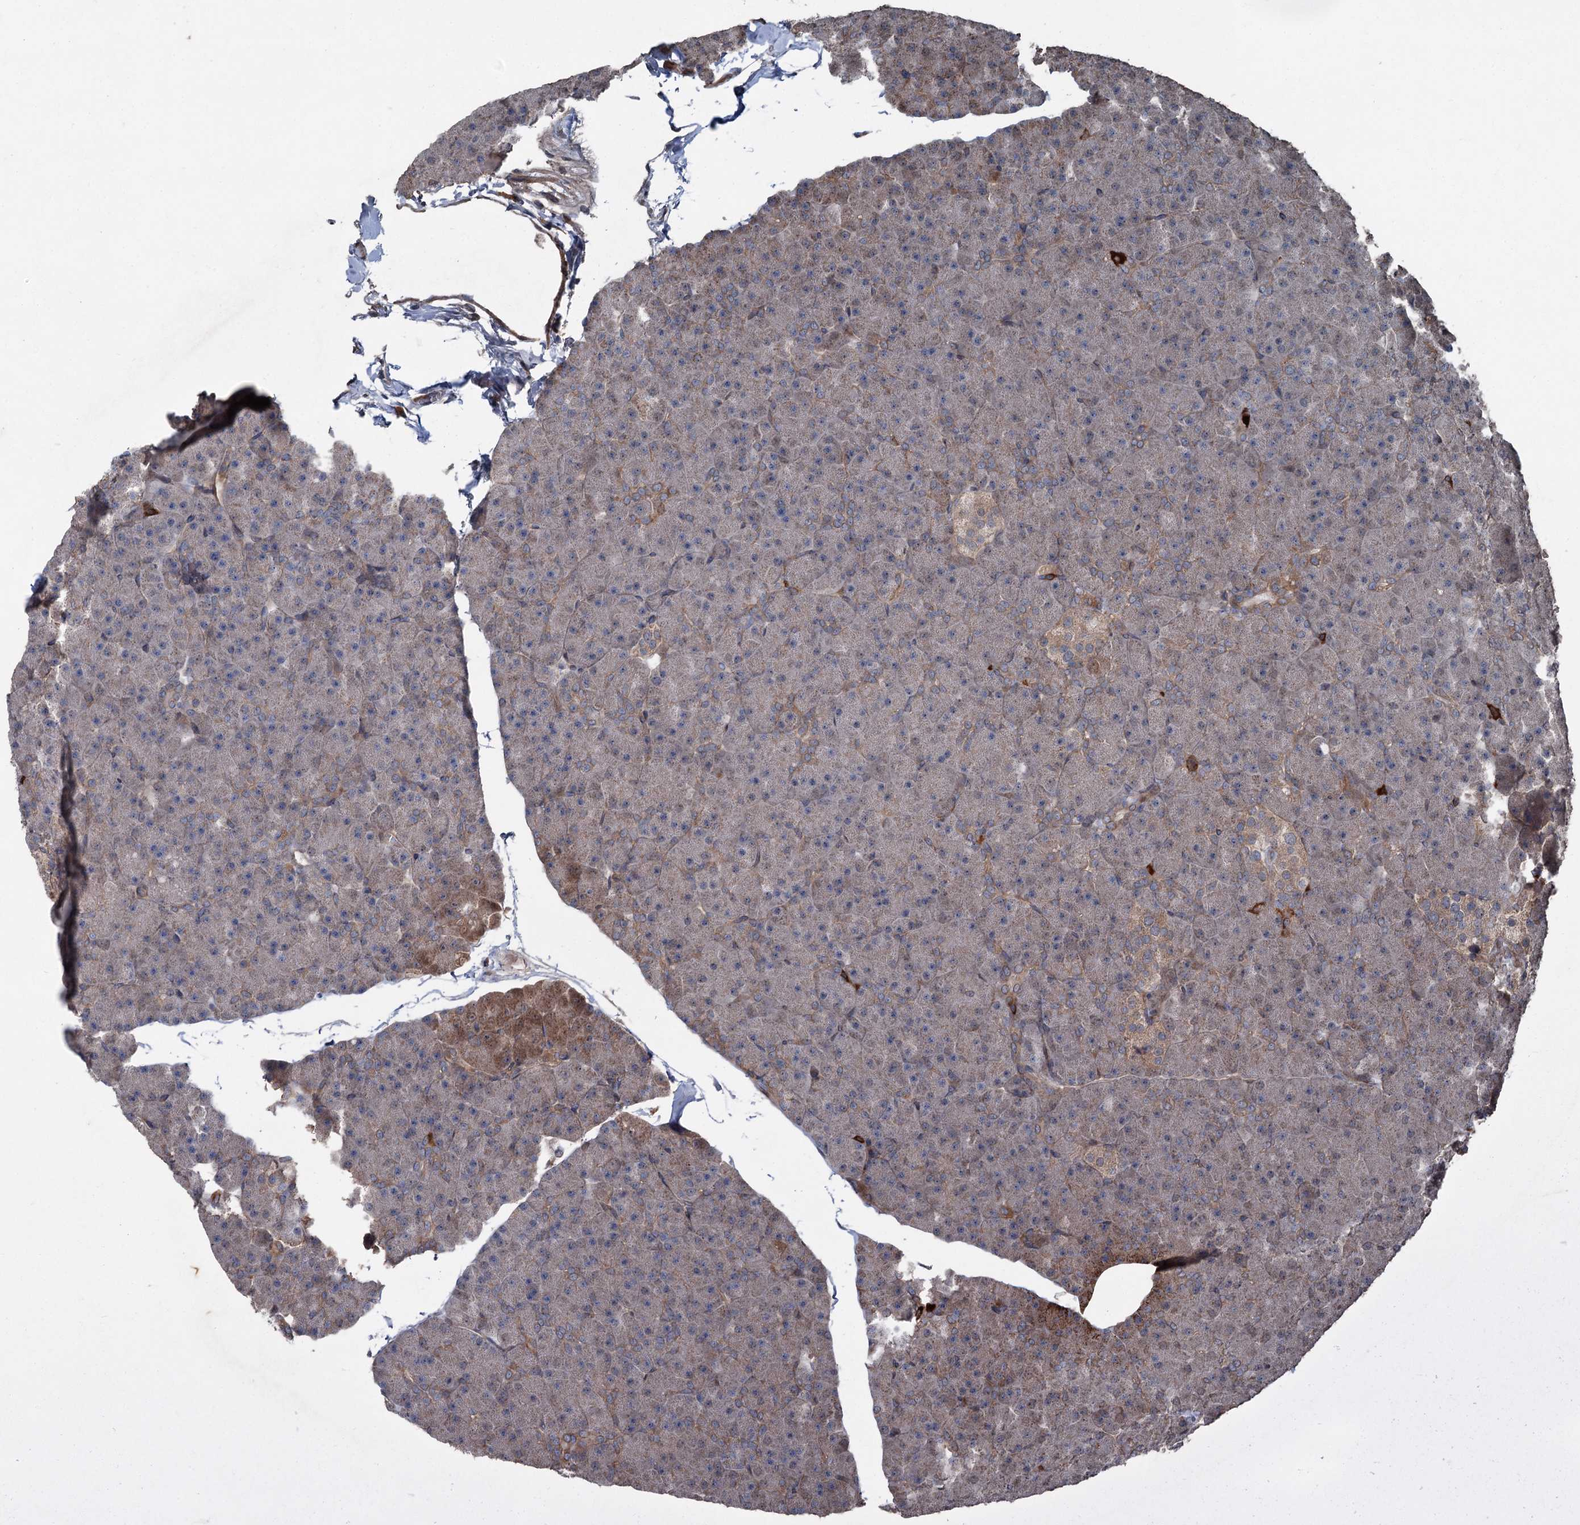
{"staining": {"intensity": "moderate", "quantity": "25%-75%", "location": "cytoplasmic/membranous"}, "tissue": "pancreas", "cell_type": "Exocrine glandular cells", "image_type": "normal", "snomed": [{"axis": "morphology", "description": "Normal tissue, NOS"}, {"axis": "topography", "description": "Pancreas"}], "caption": "Immunohistochemistry (DAB (3,3'-diaminobenzidine)) staining of unremarkable pancreas displays moderate cytoplasmic/membranous protein staining in approximately 25%-75% of exocrine glandular cells. The protein of interest is shown in brown color, while the nuclei are stained blue.", "gene": "ALAS1", "patient": {"sex": "male", "age": 36}}